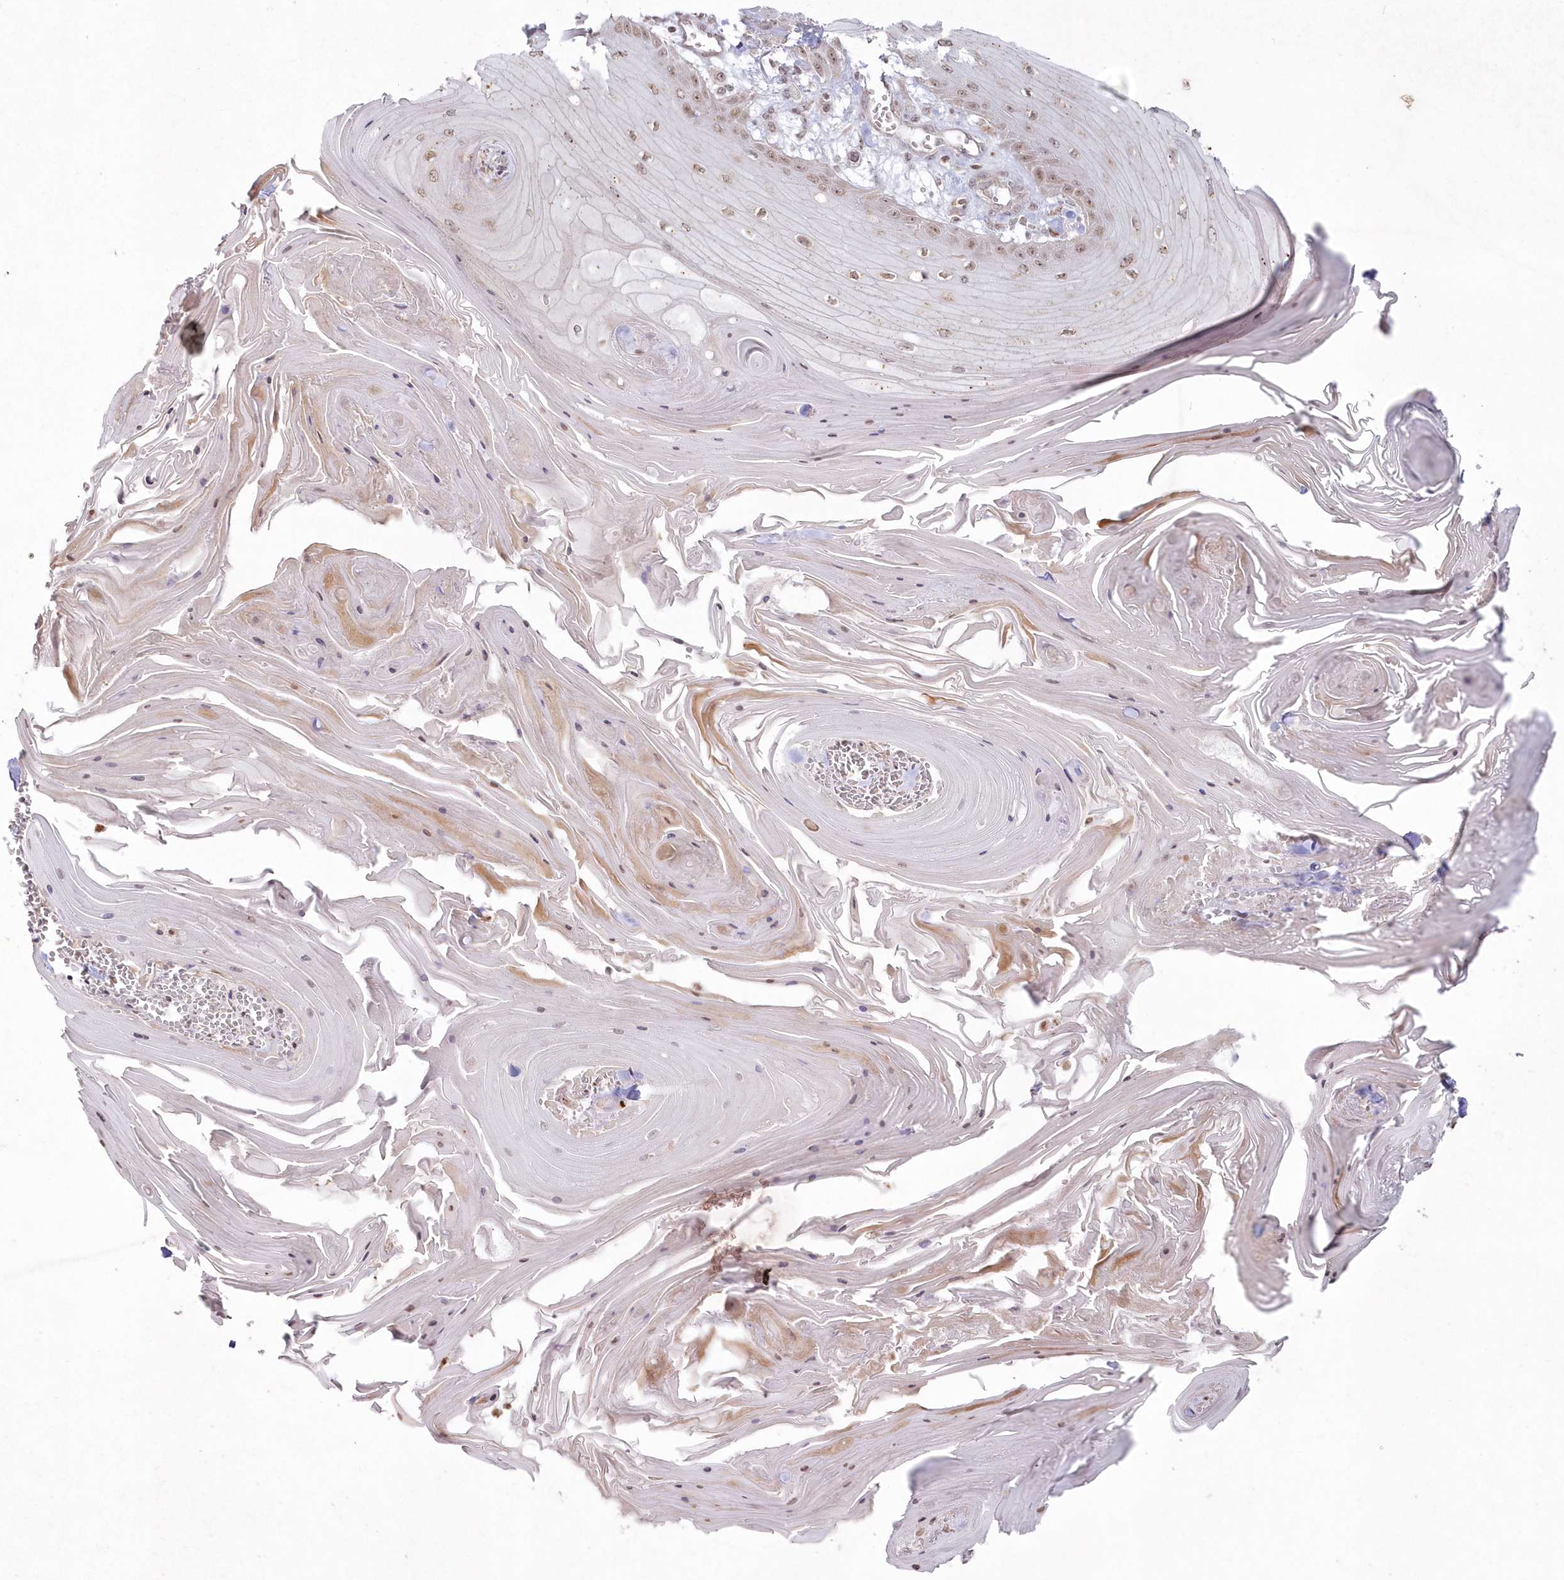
{"staining": {"intensity": "weak", "quantity": "25%-75%", "location": "nuclear"}, "tissue": "skin cancer", "cell_type": "Tumor cells", "image_type": "cancer", "snomed": [{"axis": "morphology", "description": "Squamous cell carcinoma, NOS"}, {"axis": "topography", "description": "Skin"}], "caption": "Immunohistochemical staining of human squamous cell carcinoma (skin) shows weak nuclear protein staining in approximately 25%-75% of tumor cells.", "gene": "ARSB", "patient": {"sex": "male", "age": 74}}